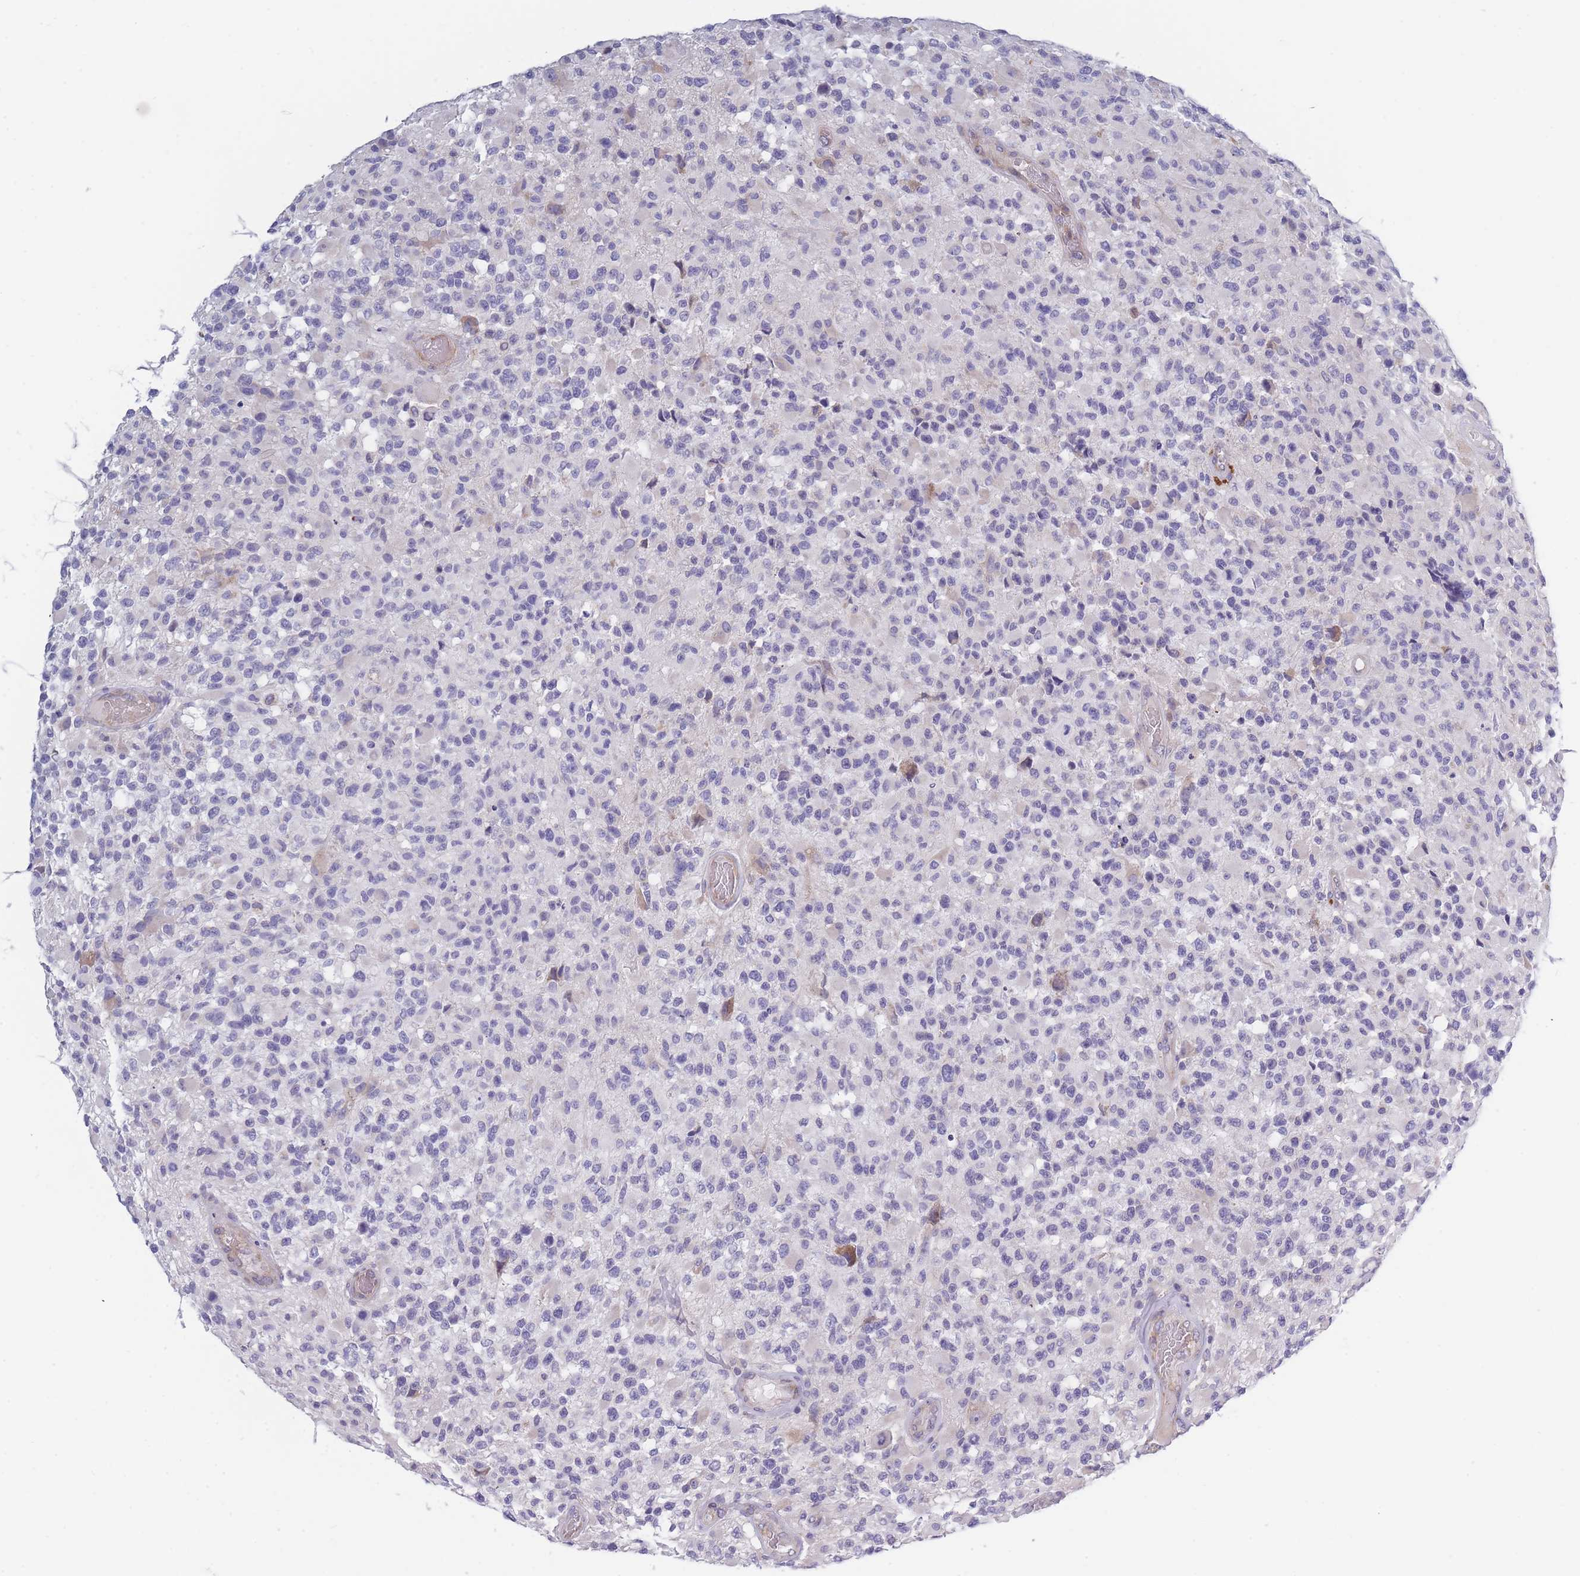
{"staining": {"intensity": "negative", "quantity": "none", "location": "none"}, "tissue": "glioma", "cell_type": "Tumor cells", "image_type": "cancer", "snomed": [{"axis": "morphology", "description": "Glioma, malignant, High grade"}, {"axis": "morphology", "description": "Glioblastoma, NOS"}, {"axis": "topography", "description": "Brain"}], "caption": "The photomicrograph exhibits no significant expression in tumor cells of malignant glioma (high-grade). The staining is performed using DAB brown chromogen with nuclei counter-stained in using hematoxylin.", "gene": "NDUFAF6", "patient": {"sex": "male", "age": 60}}